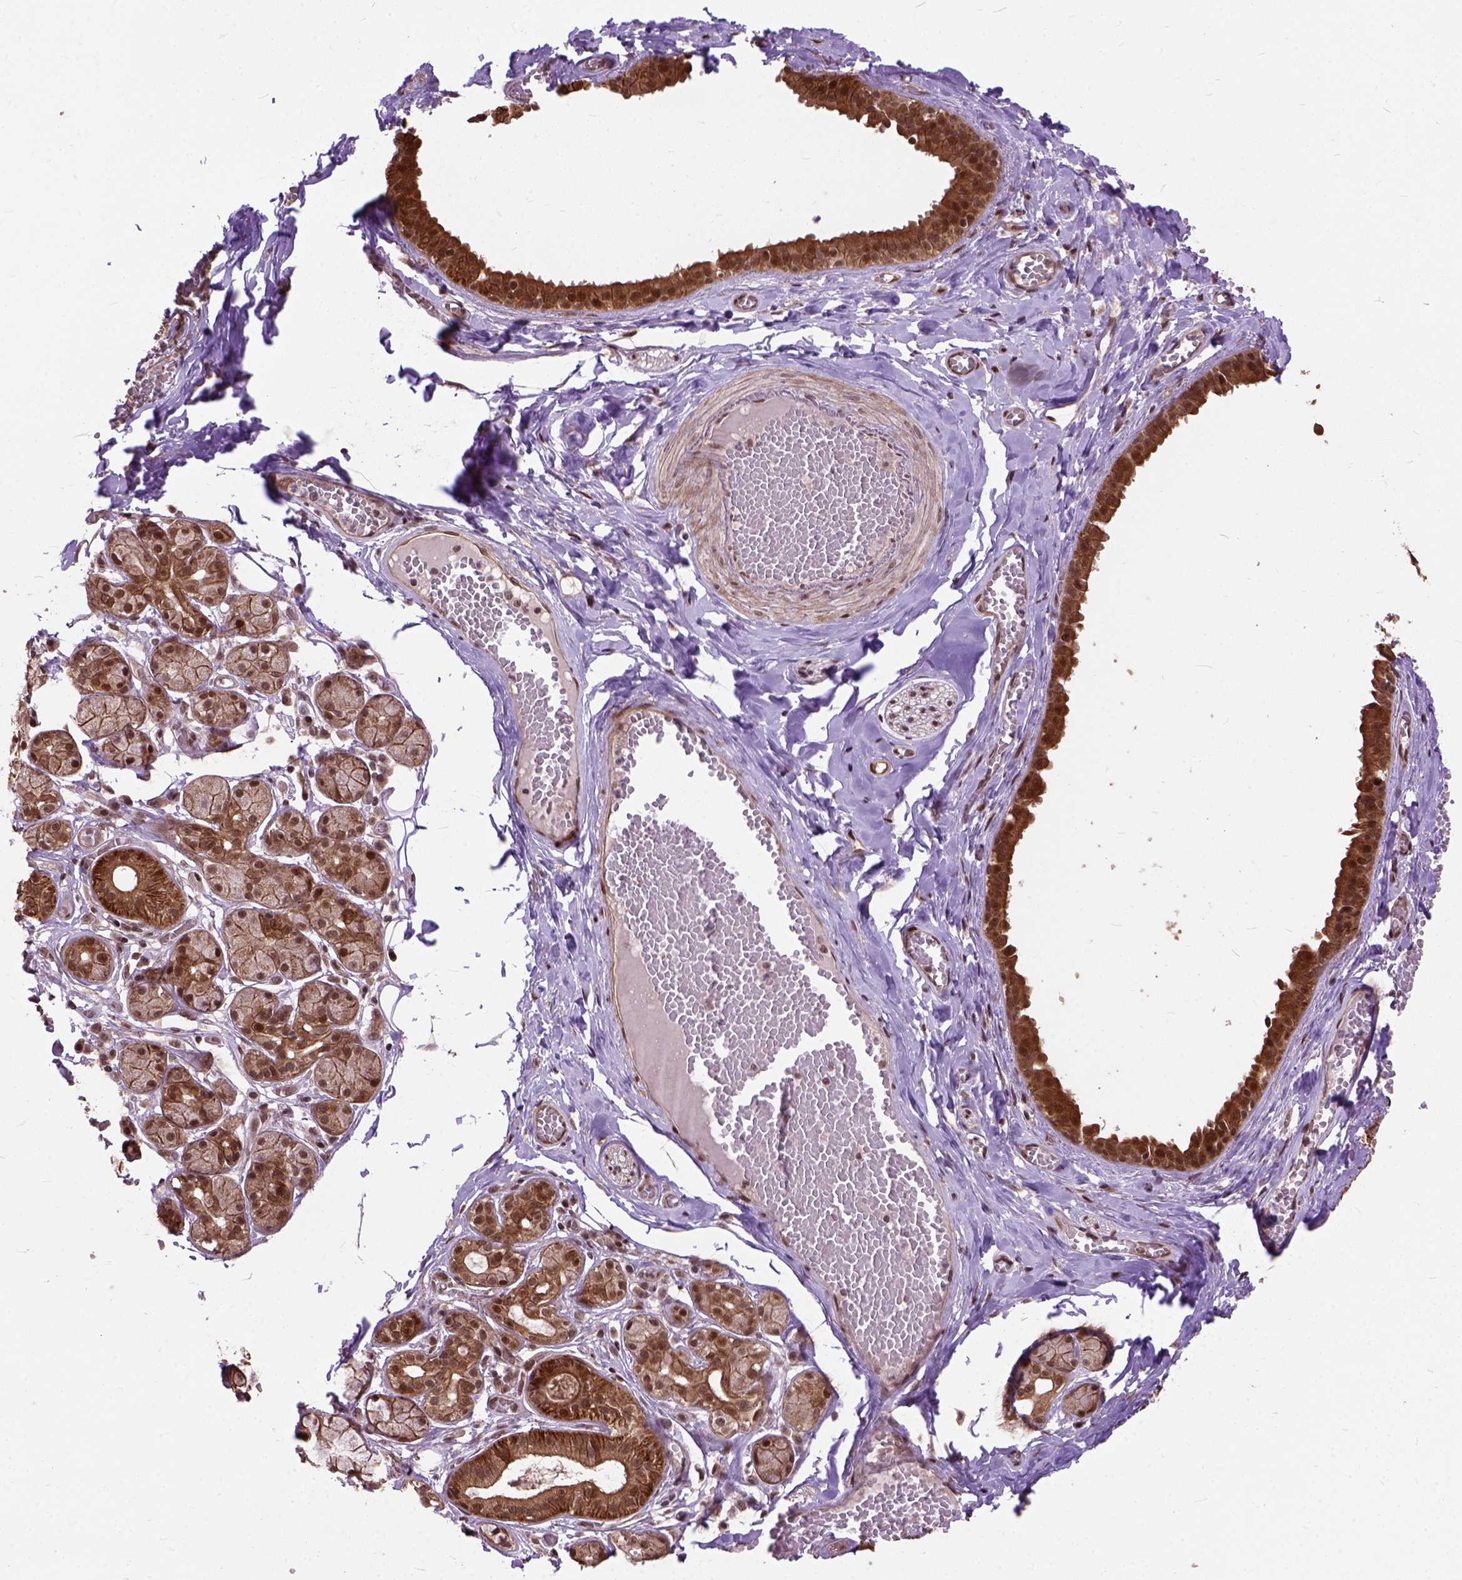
{"staining": {"intensity": "strong", "quantity": ">75%", "location": "cytoplasmic/membranous,nuclear"}, "tissue": "salivary gland", "cell_type": "Glandular cells", "image_type": "normal", "snomed": [{"axis": "morphology", "description": "Normal tissue, NOS"}, {"axis": "topography", "description": "Salivary gland"}, {"axis": "topography", "description": "Peripheral nerve tissue"}], "caption": "Protein expression analysis of benign salivary gland demonstrates strong cytoplasmic/membranous,nuclear positivity in about >75% of glandular cells. (DAB = brown stain, brightfield microscopy at high magnification).", "gene": "ZNF630", "patient": {"sex": "male", "age": 71}}